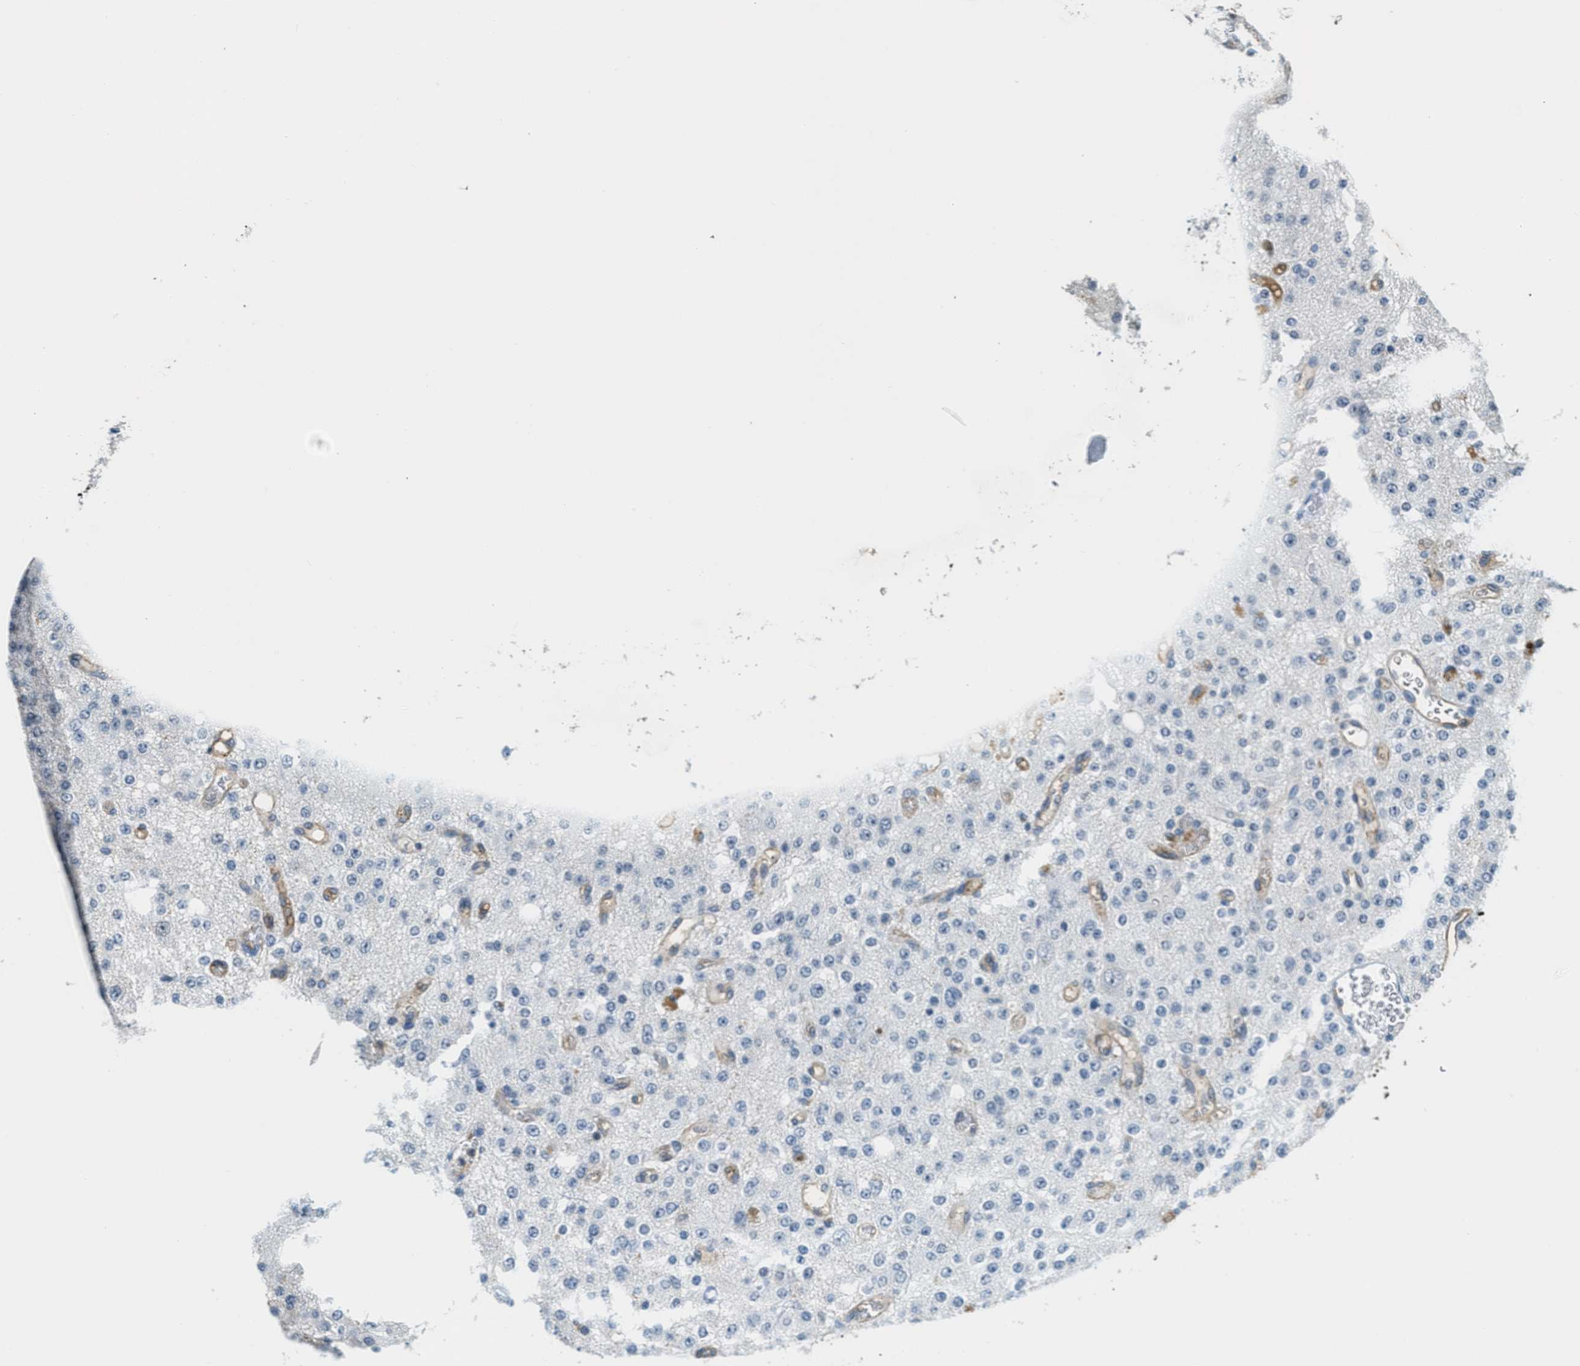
{"staining": {"intensity": "negative", "quantity": "none", "location": "none"}, "tissue": "glioma", "cell_type": "Tumor cells", "image_type": "cancer", "snomed": [{"axis": "morphology", "description": "Glioma, malignant, Low grade"}, {"axis": "topography", "description": "Brain"}], "caption": "Glioma was stained to show a protein in brown. There is no significant expression in tumor cells.", "gene": "CA4", "patient": {"sex": "male", "age": 38}}